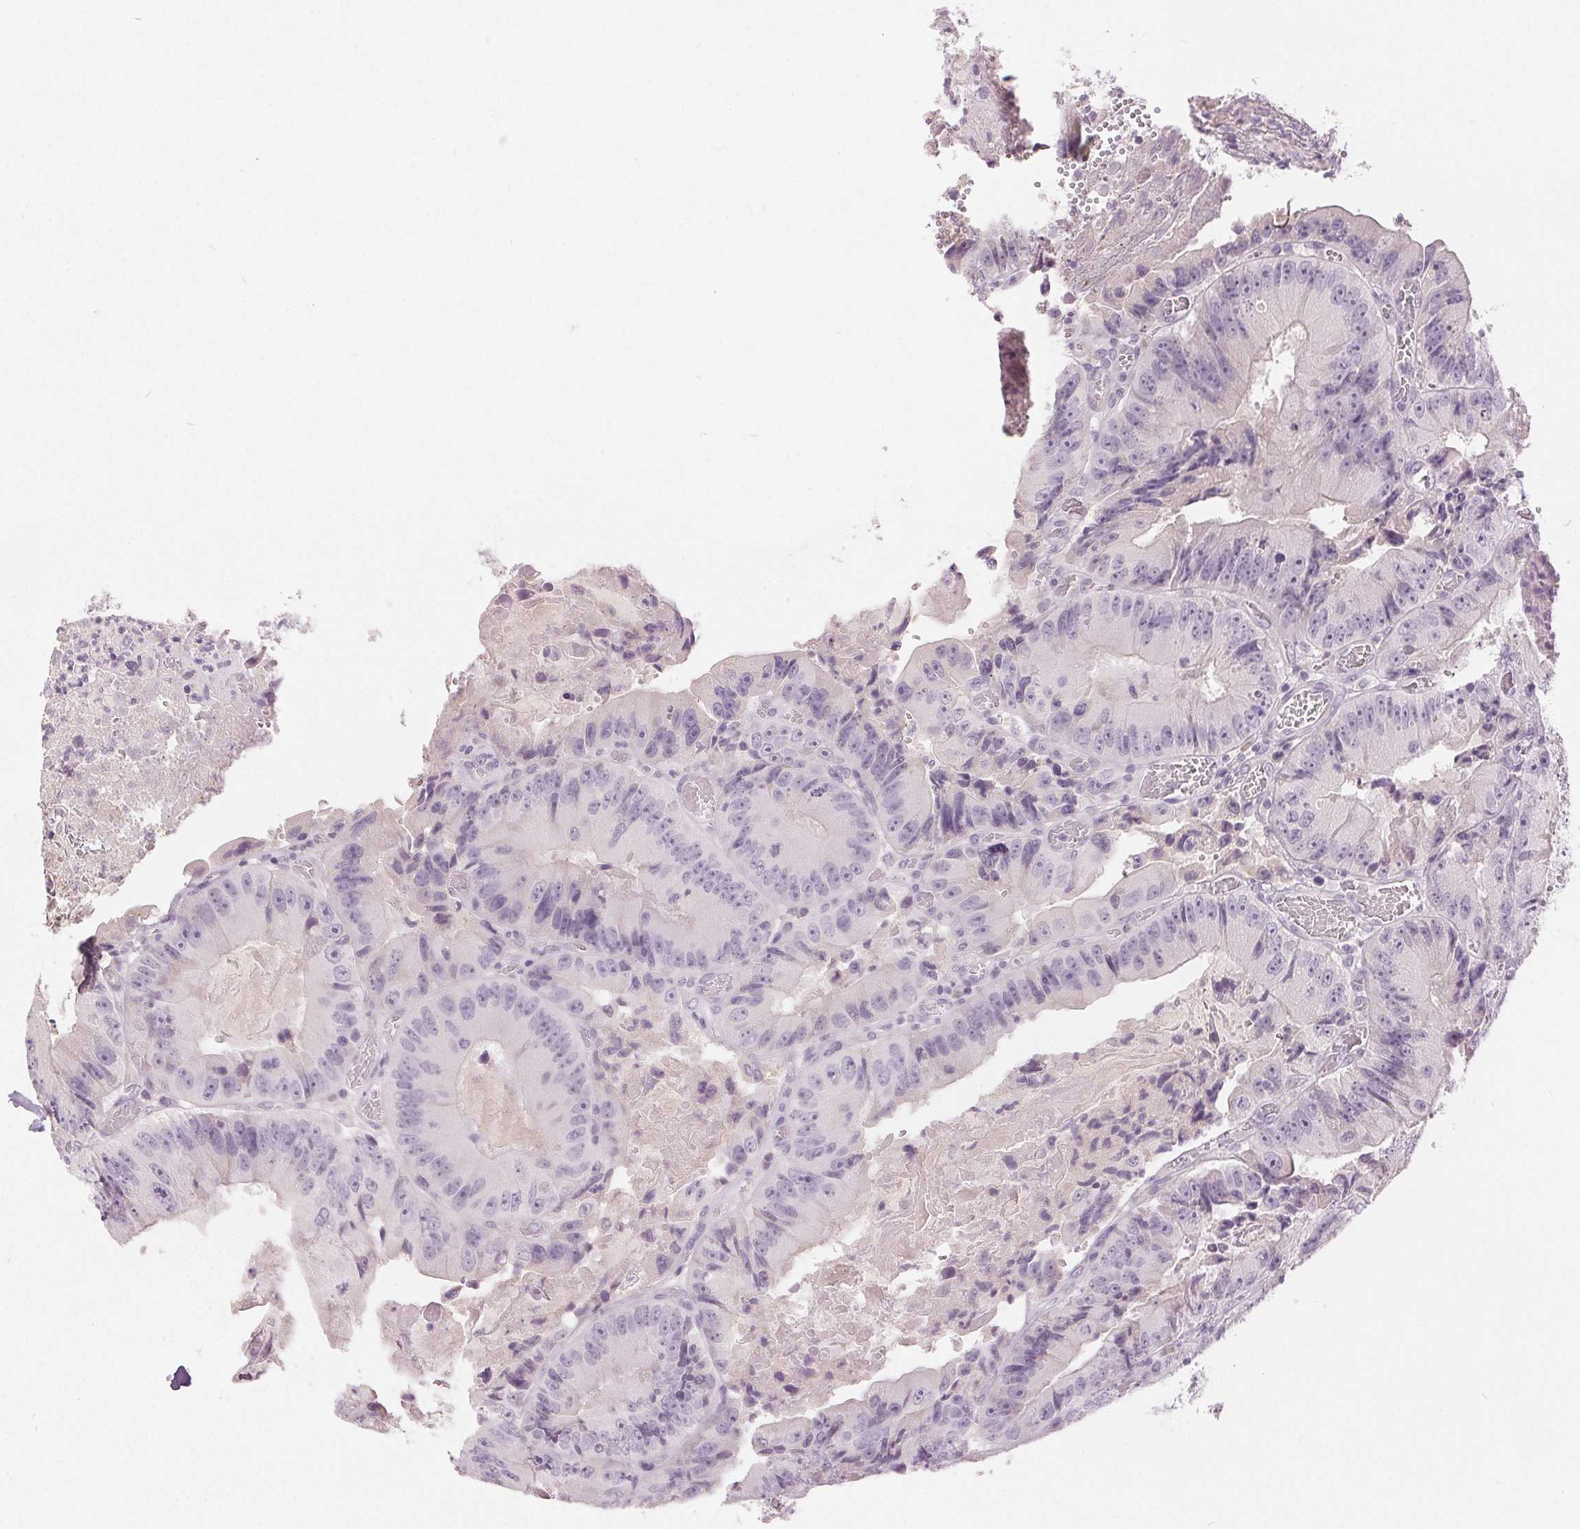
{"staining": {"intensity": "negative", "quantity": "none", "location": "none"}, "tissue": "colorectal cancer", "cell_type": "Tumor cells", "image_type": "cancer", "snomed": [{"axis": "morphology", "description": "Adenocarcinoma, NOS"}, {"axis": "topography", "description": "Colon"}], "caption": "This micrograph is of colorectal cancer stained with IHC to label a protein in brown with the nuclei are counter-stained blue. There is no positivity in tumor cells.", "gene": "DSG3", "patient": {"sex": "female", "age": 86}}